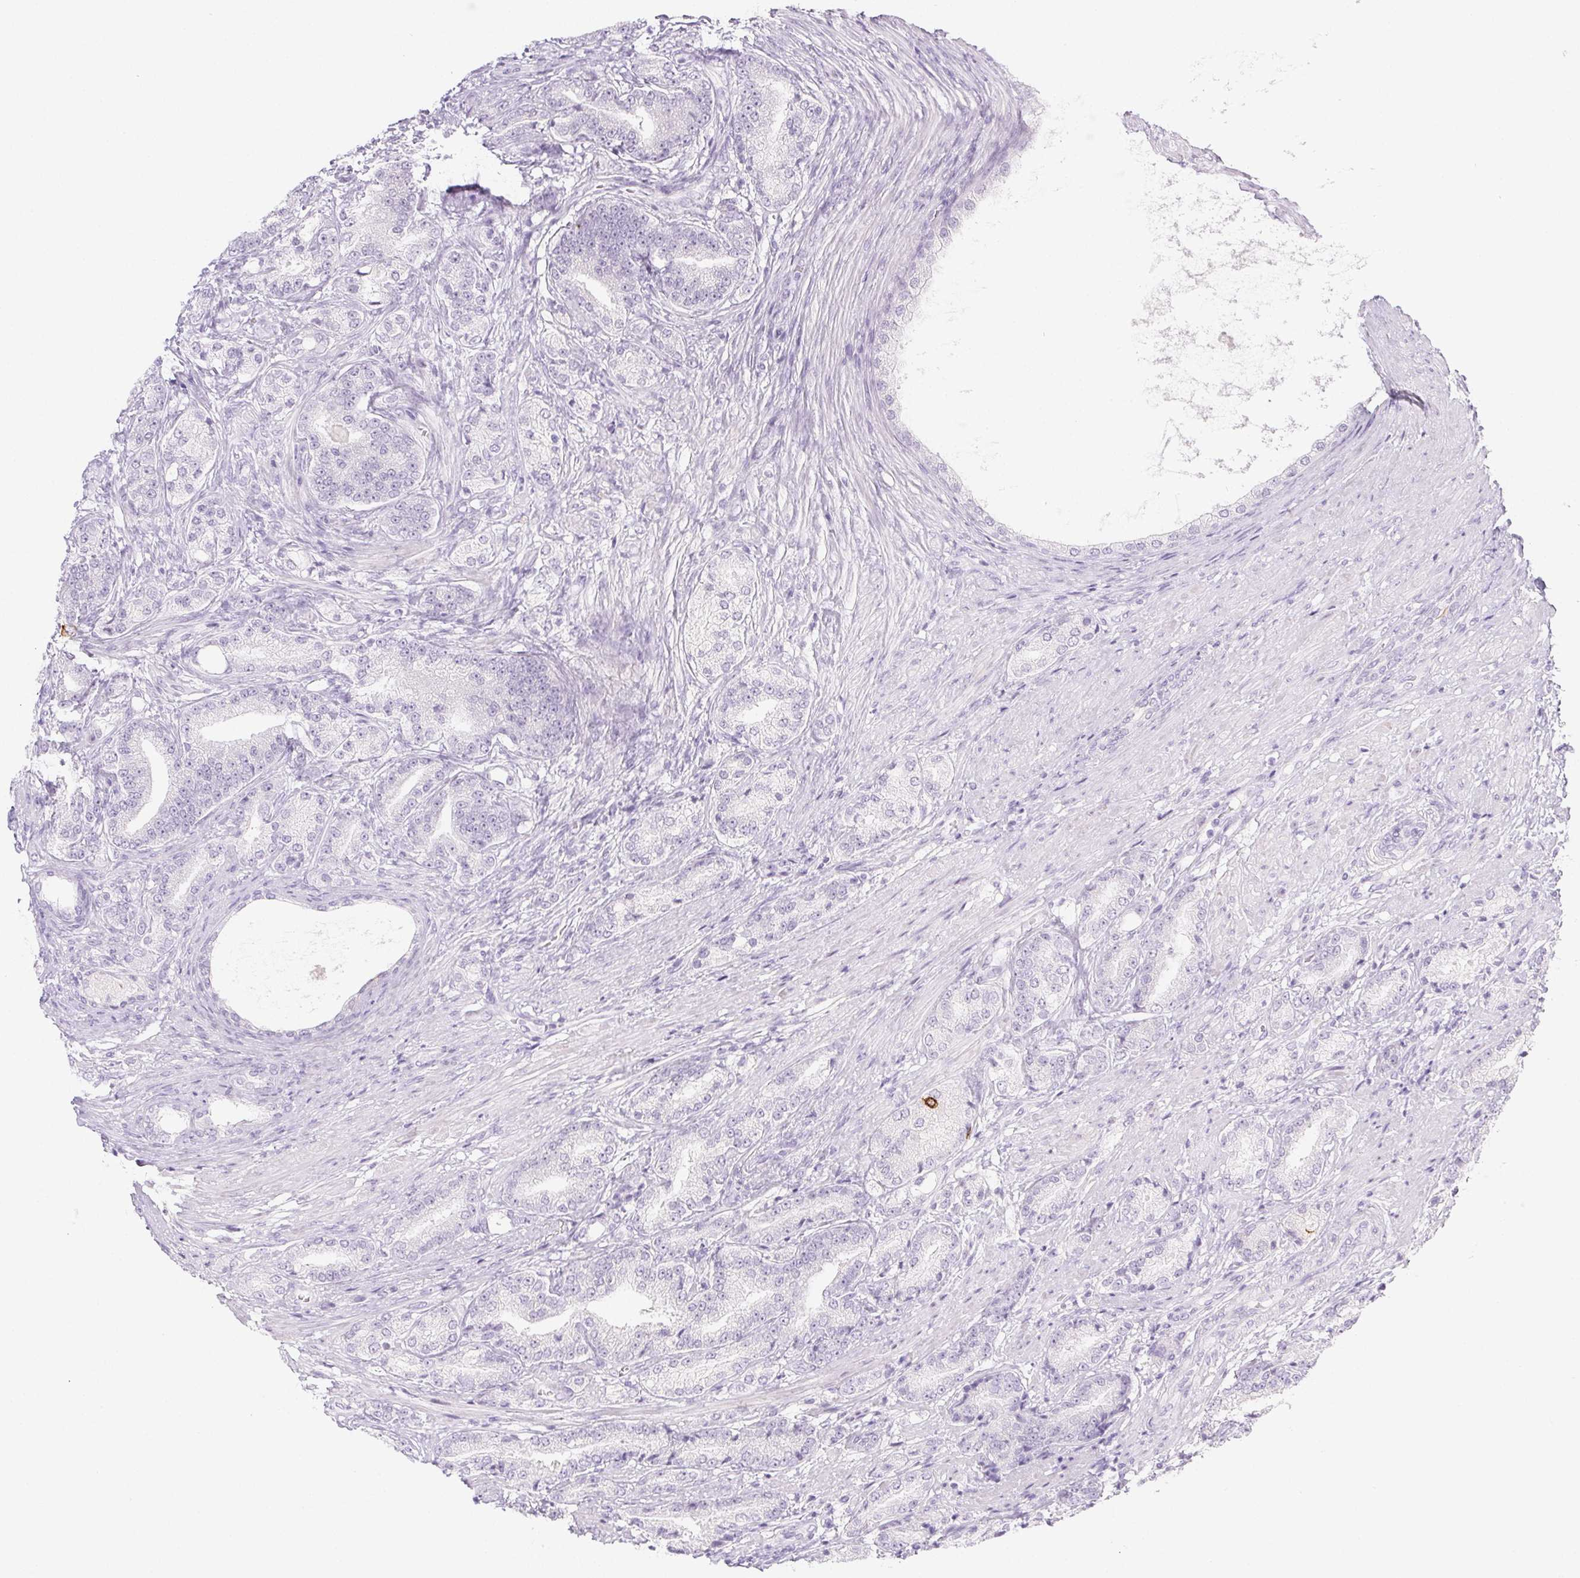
{"staining": {"intensity": "negative", "quantity": "none", "location": "none"}, "tissue": "prostate cancer", "cell_type": "Tumor cells", "image_type": "cancer", "snomed": [{"axis": "morphology", "description": "Adenocarcinoma, High grade"}, {"axis": "topography", "description": "Prostate and seminal vesicle, NOS"}], "caption": "Immunohistochemical staining of human prostate cancer (high-grade adenocarcinoma) reveals no significant expression in tumor cells.", "gene": "PI3", "patient": {"sex": "male", "age": 61}}